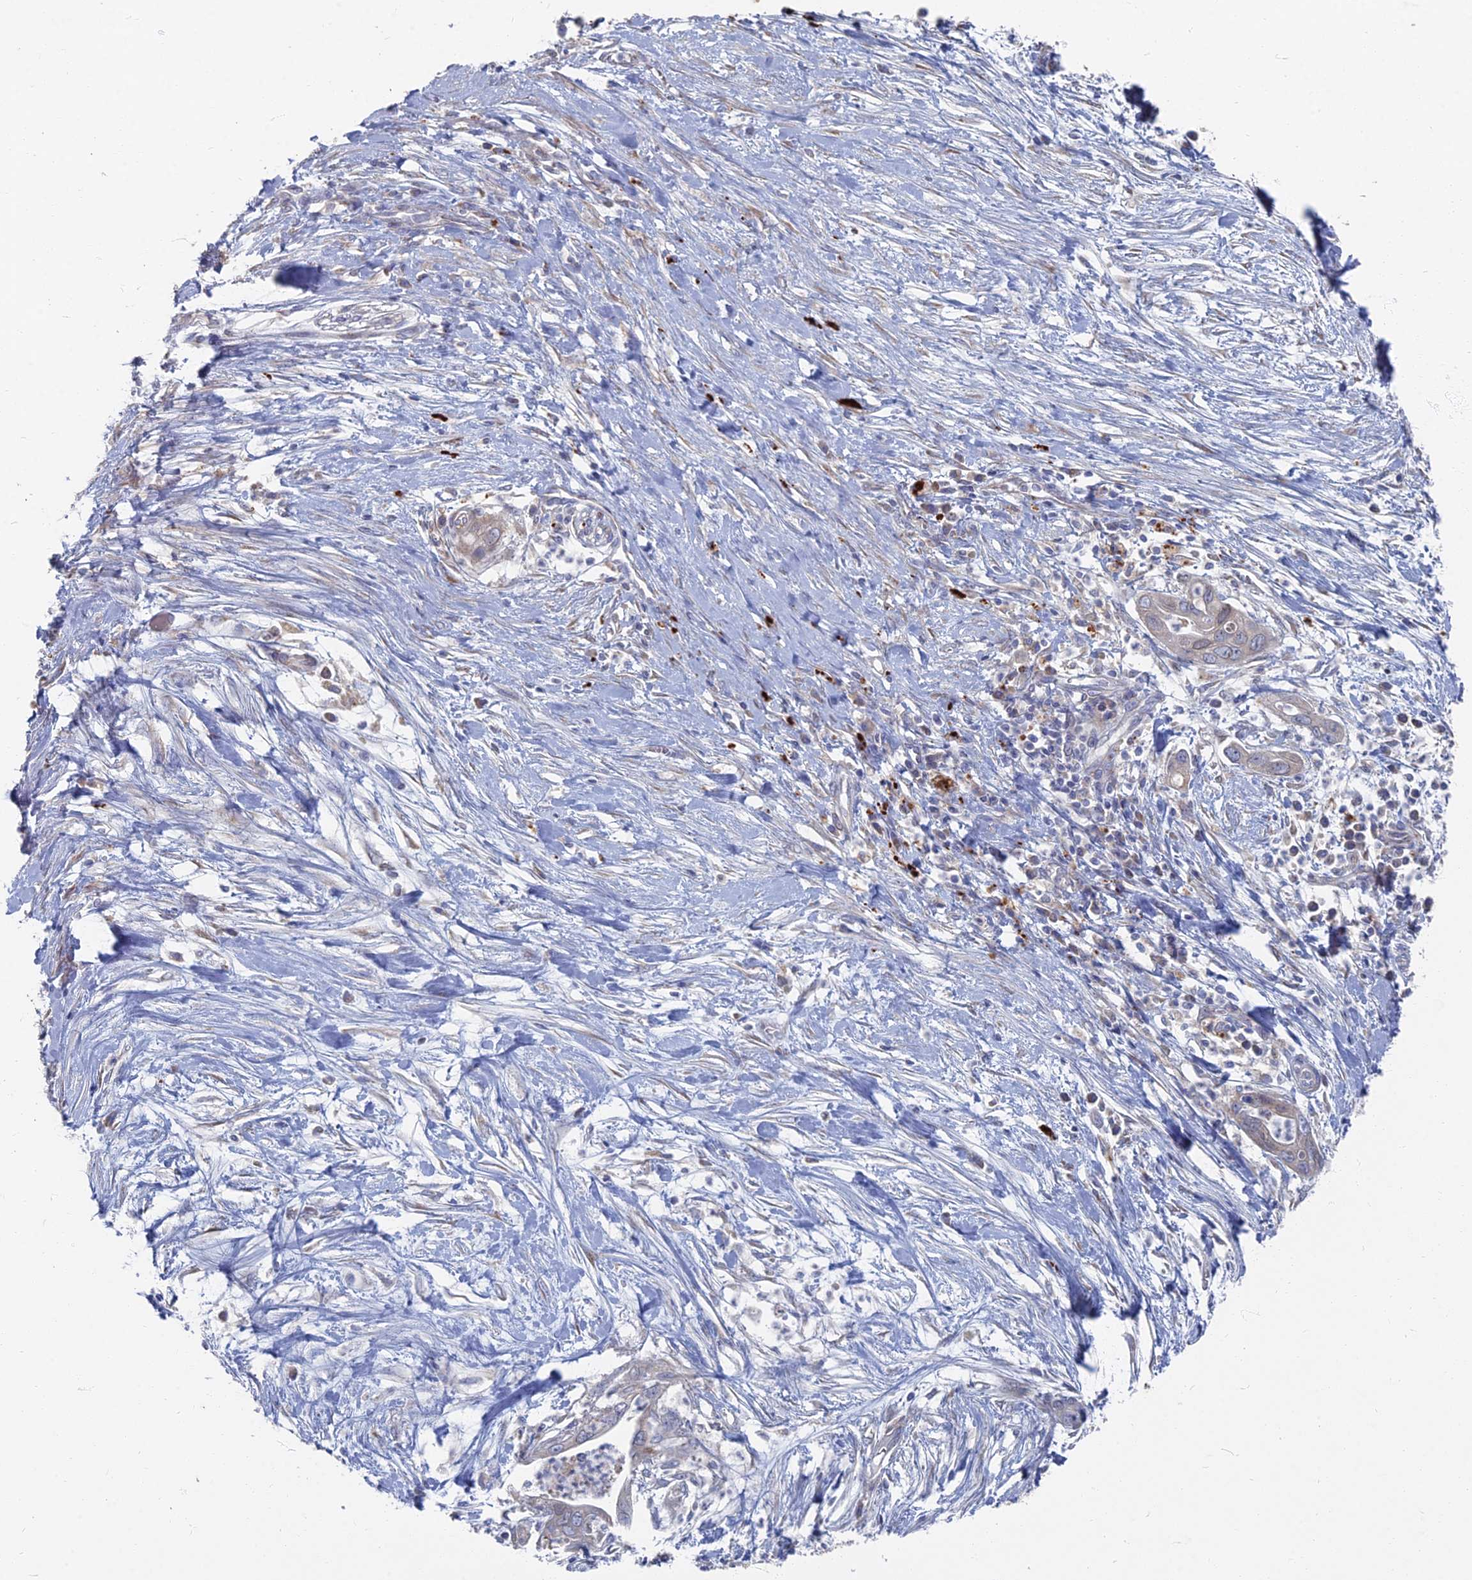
{"staining": {"intensity": "weak", "quantity": "<25%", "location": "cytoplasmic/membranous,nuclear"}, "tissue": "pancreatic cancer", "cell_type": "Tumor cells", "image_type": "cancer", "snomed": [{"axis": "morphology", "description": "Adenocarcinoma, NOS"}, {"axis": "topography", "description": "Pancreas"}], "caption": "Human pancreatic cancer (adenocarcinoma) stained for a protein using IHC shows no expression in tumor cells.", "gene": "TMEM128", "patient": {"sex": "male", "age": 75}}